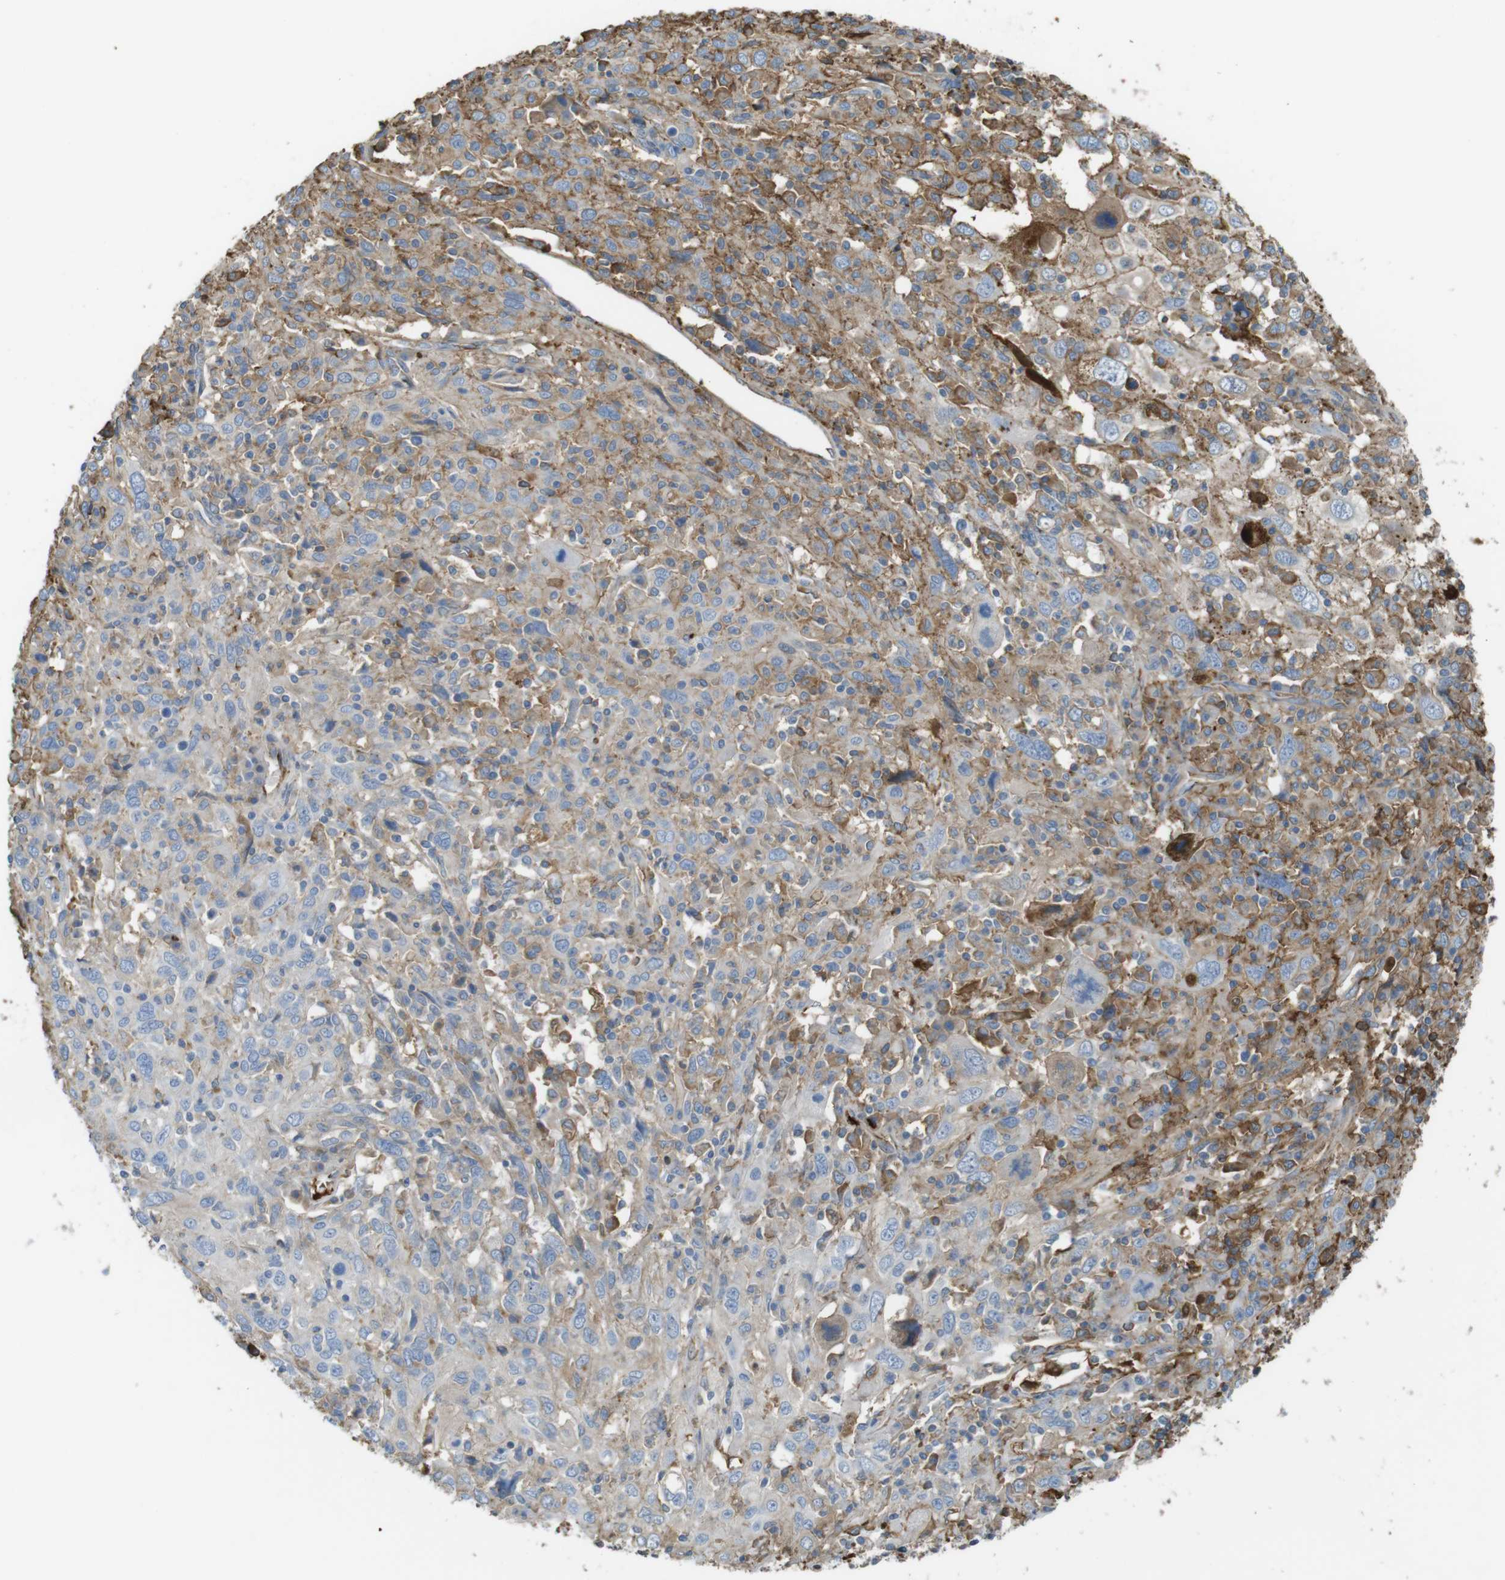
{"staining": {"intensity": "weak", "quantity": "<25%", "location": "cytoplasmic/membranous"}, "tissue": "cervical cancer", "cell_type": "Tumor cells", "image_type": "cancer", "snomed": [{"axis": "morphology", "description": "Squamous cell carcinoma, NOS"}, {"axis": "topography", "description": "Cervix"}], "caption": "Cervical squamous cell carcinoma stained for a protein using IHC shows no staining tumor cells.", "gene": "LTBP4", "patient": {"sex": "female", "age": 46}}